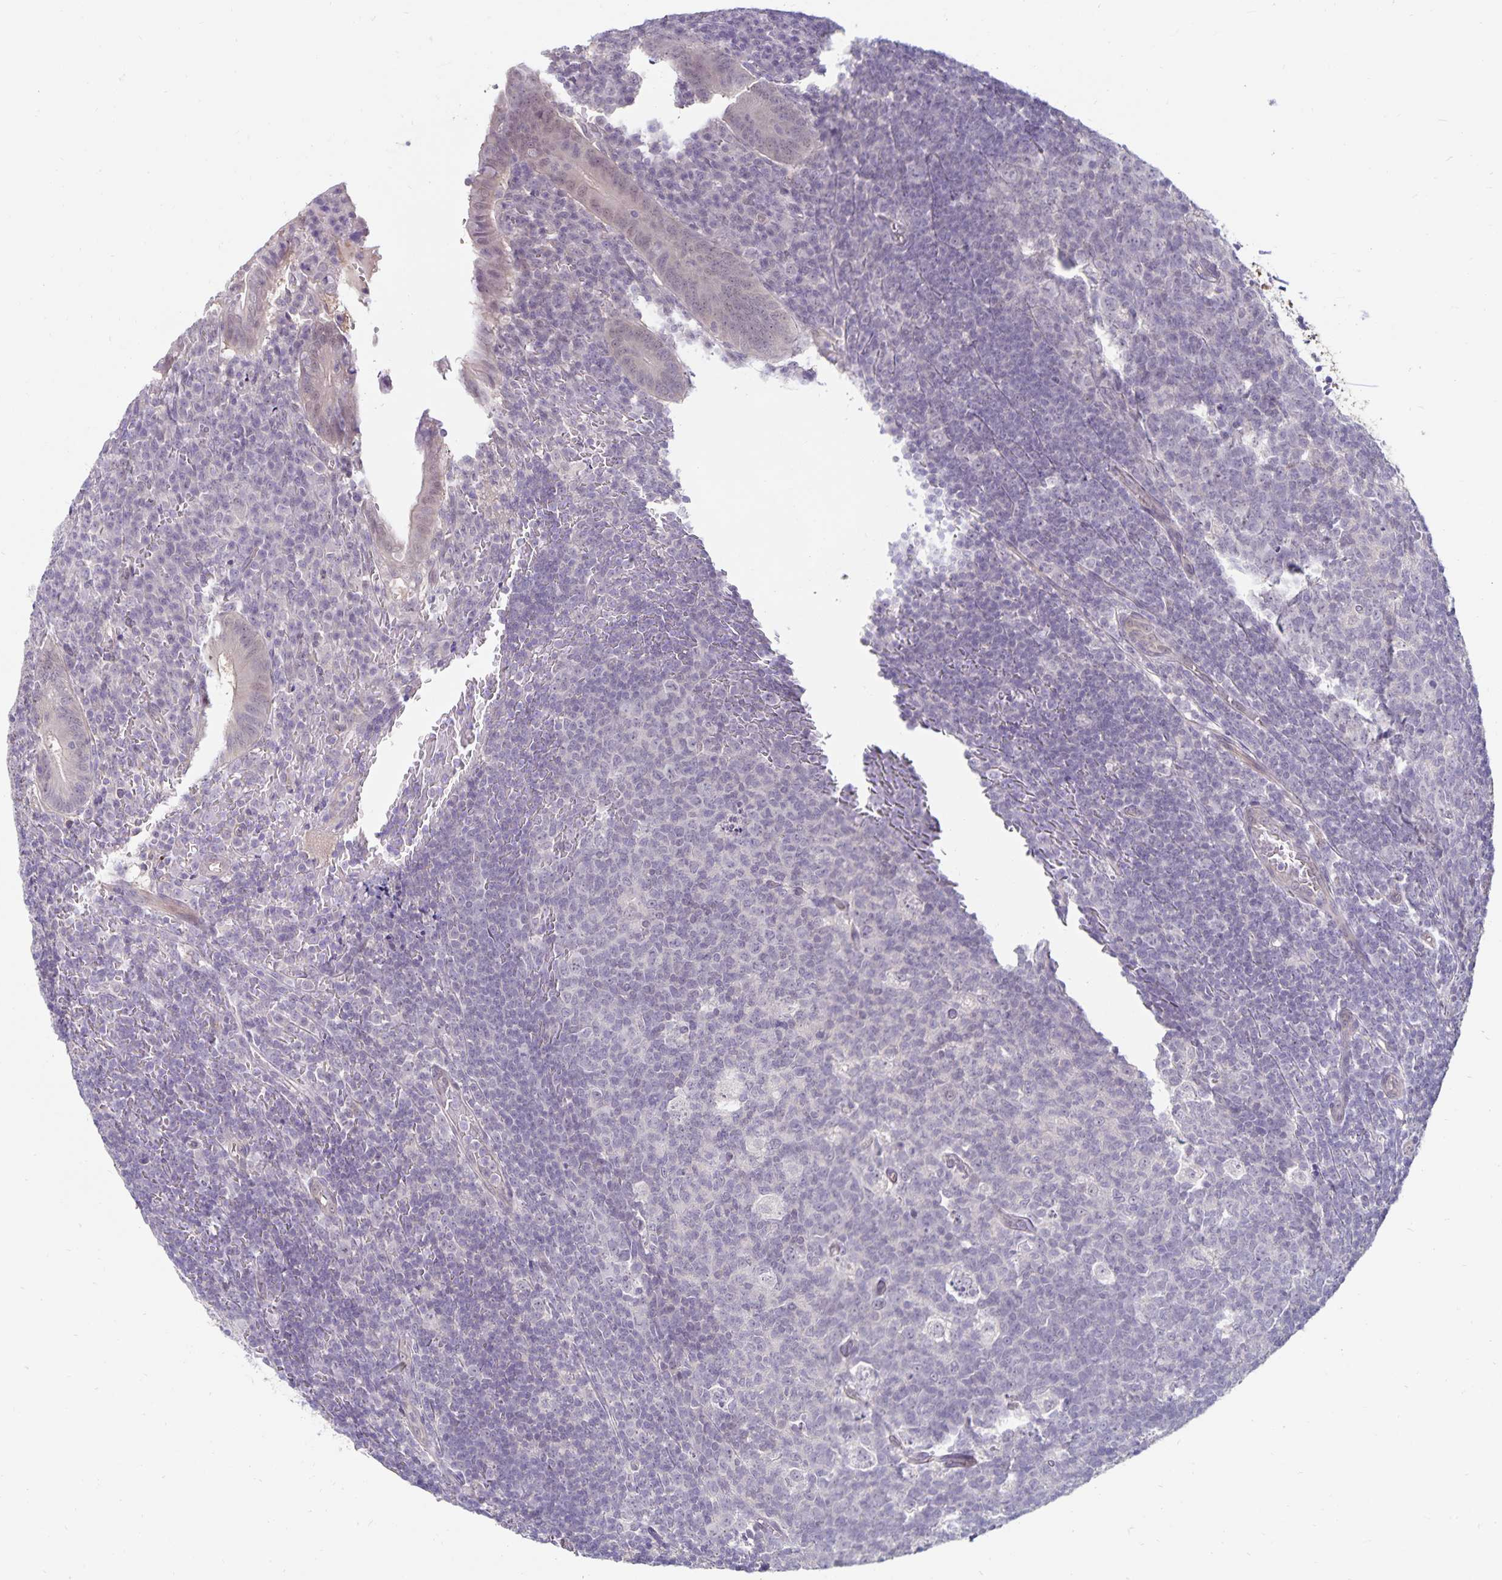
{"staining": {"intensity": "weak", "quantity": "25%-75%", "location": "cytoplasmic/membranous"}, "tissue": "appendix", "cell_type": "Glandular cells", "image_type": "normal", "snomed": [{"axis": "morphology", "description": "Normal tissue, NOS"}, {"axis": "topography", "description": "Appendix"}], "caption": "IHC micrograph of unremarkable human appendix stained for a protein (brown), which exhibits low levels of weak cytoplasmic/membranous staining in approximately 25%-75% of glandular cells.", "gene": "CDKN2B", "patient": {"sex": "male", "age": 18}}